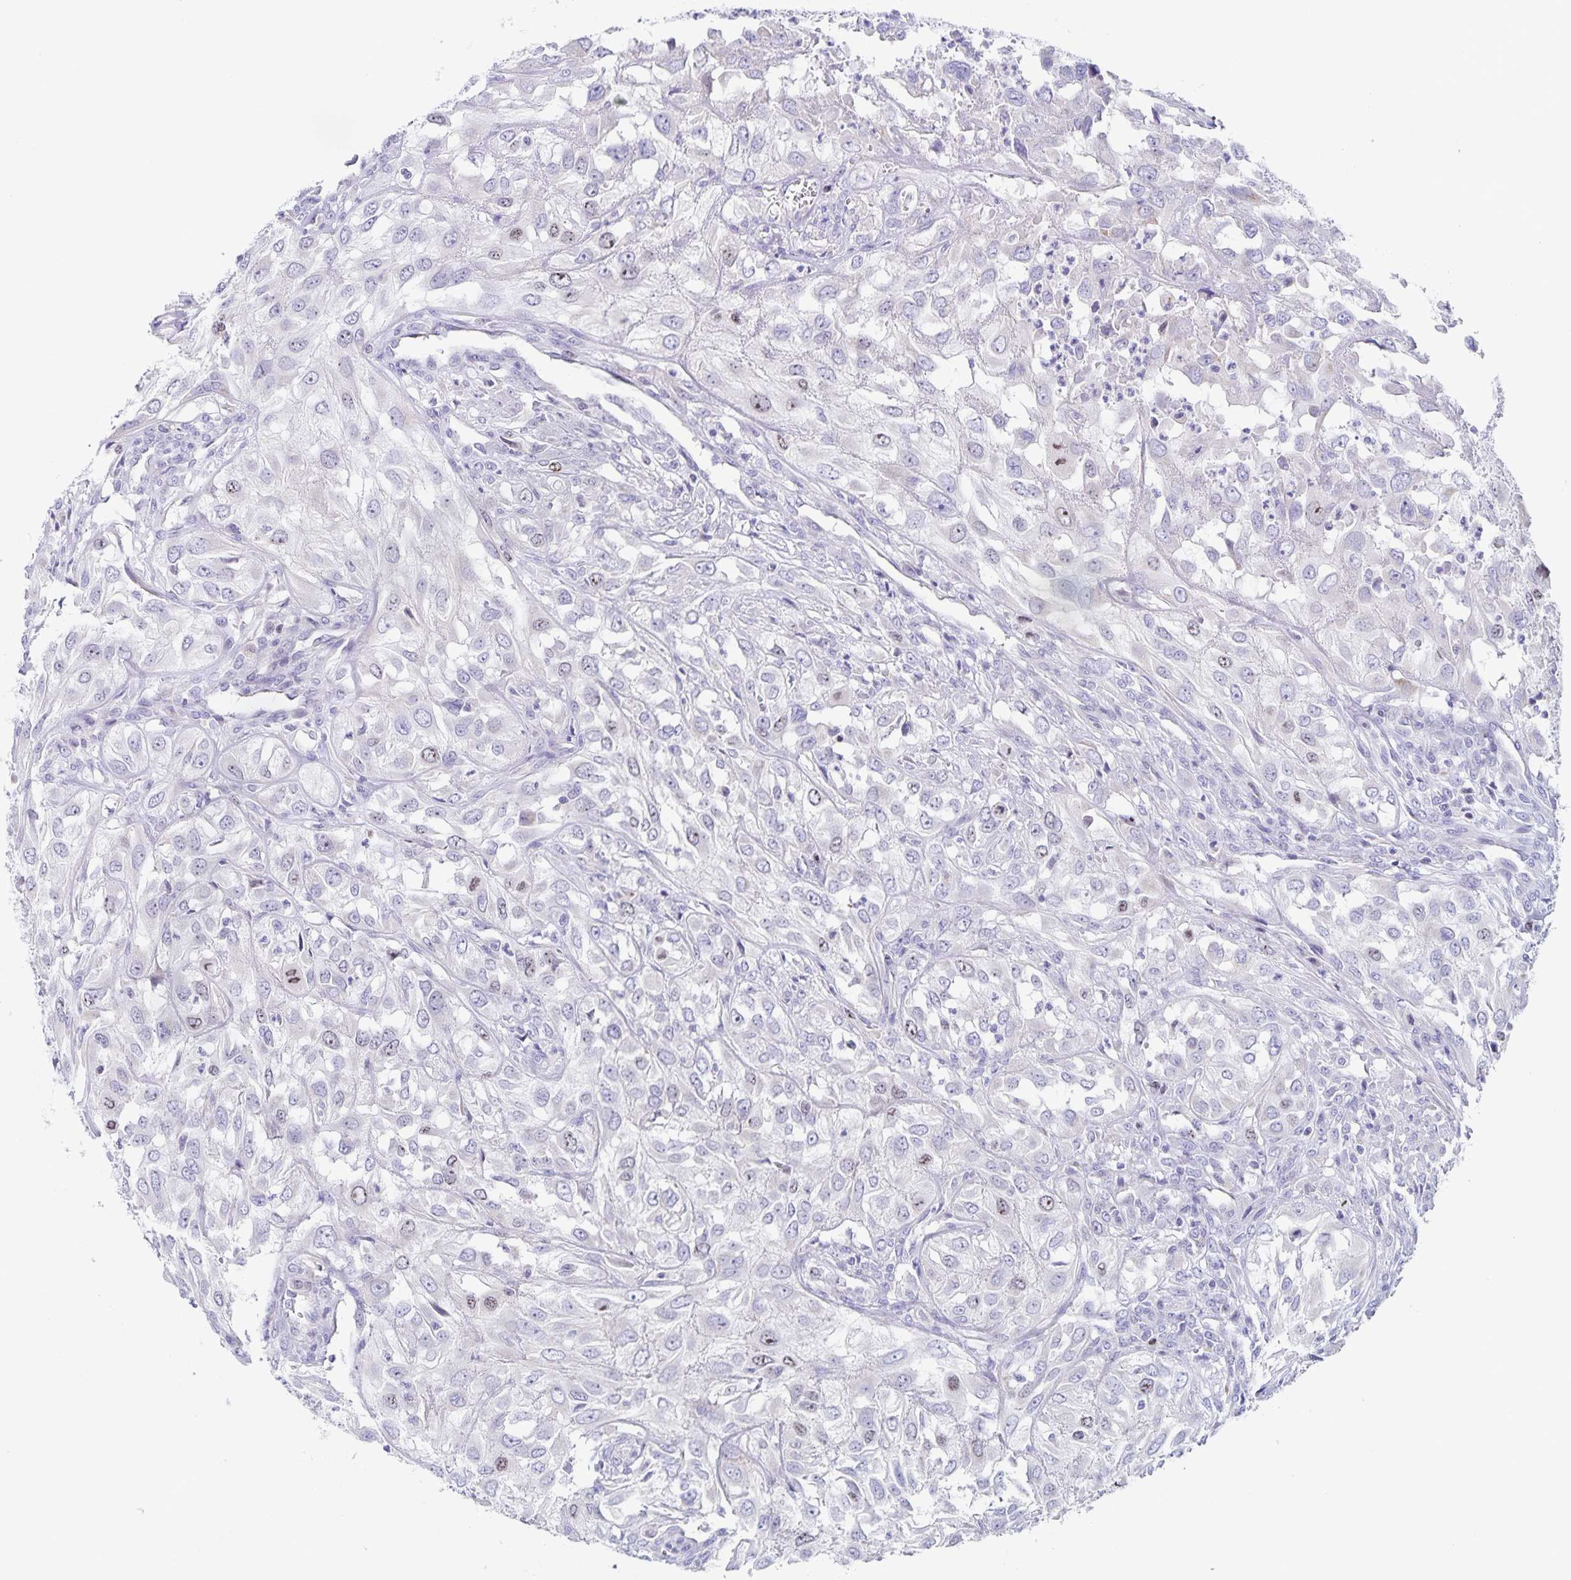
{"staining": {"intensity": "moderate", "quantity": "<25%", "location": "nuclear"}, "tissue": "urothelial cancer", "cell_type": "Tumor cells", "image_type": "cancer", "snomed": [{"axis": "morphology", "description": "Urothelial carcinoma, High grade"}, {"axis": "topography", "description": "Urinary bladder"}], "caption": "An immunohistochemistry (IHC) histopathology image of neoplastic tissue is shown. Protein staining in brown shows moderate nuclear positivity in urothelial carcinoma (high-grade) within tumor cells.", "gene": "CENPH", "patient": {"sex": "male", "age": 67}}